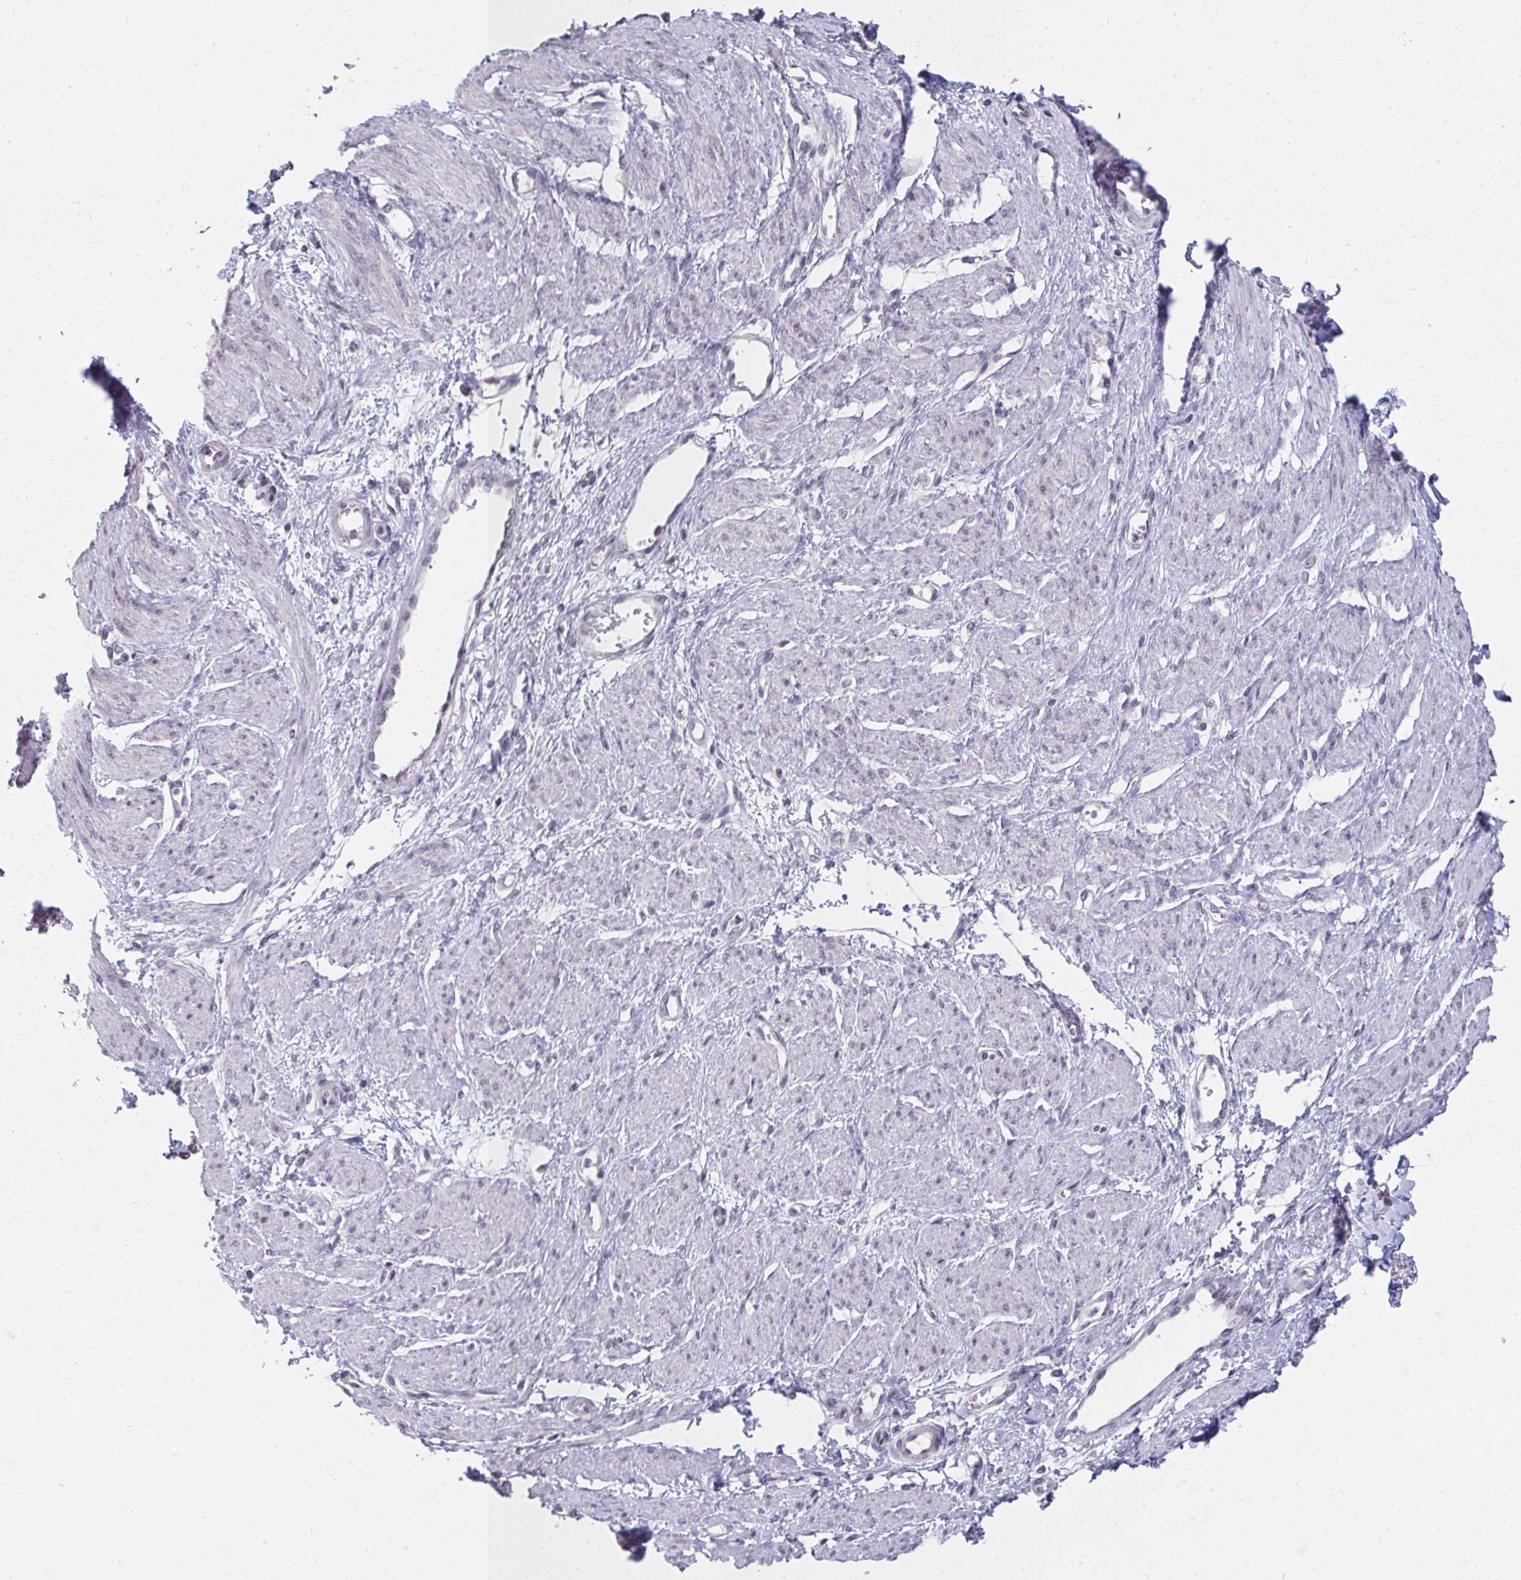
{"staining": {"intensity": "negative", "quantity": "none", "location": "none"}, "tissue": "smooth muscle", "cell_type": "Smooth muscle cells", "image_type": "normal", "snomed": [{"axis": "morphology", "description": "Normal tissue, NOS"}, {"axis": "topography", "description": "Smooth muscle"}, {"axis": "topography", "description": "Uterus"}], "caption": "The immunohistochemistry micrograph has no significant expression in smooth muscle cells of smooth muscle. The staining is performed using DAB (3,3'-diaminobenzidine) brown chromogen with nuclei counter-stained in using hematoxylin.", "gene": "NUP133", "patient": {"sex": "female", "age": 39}}